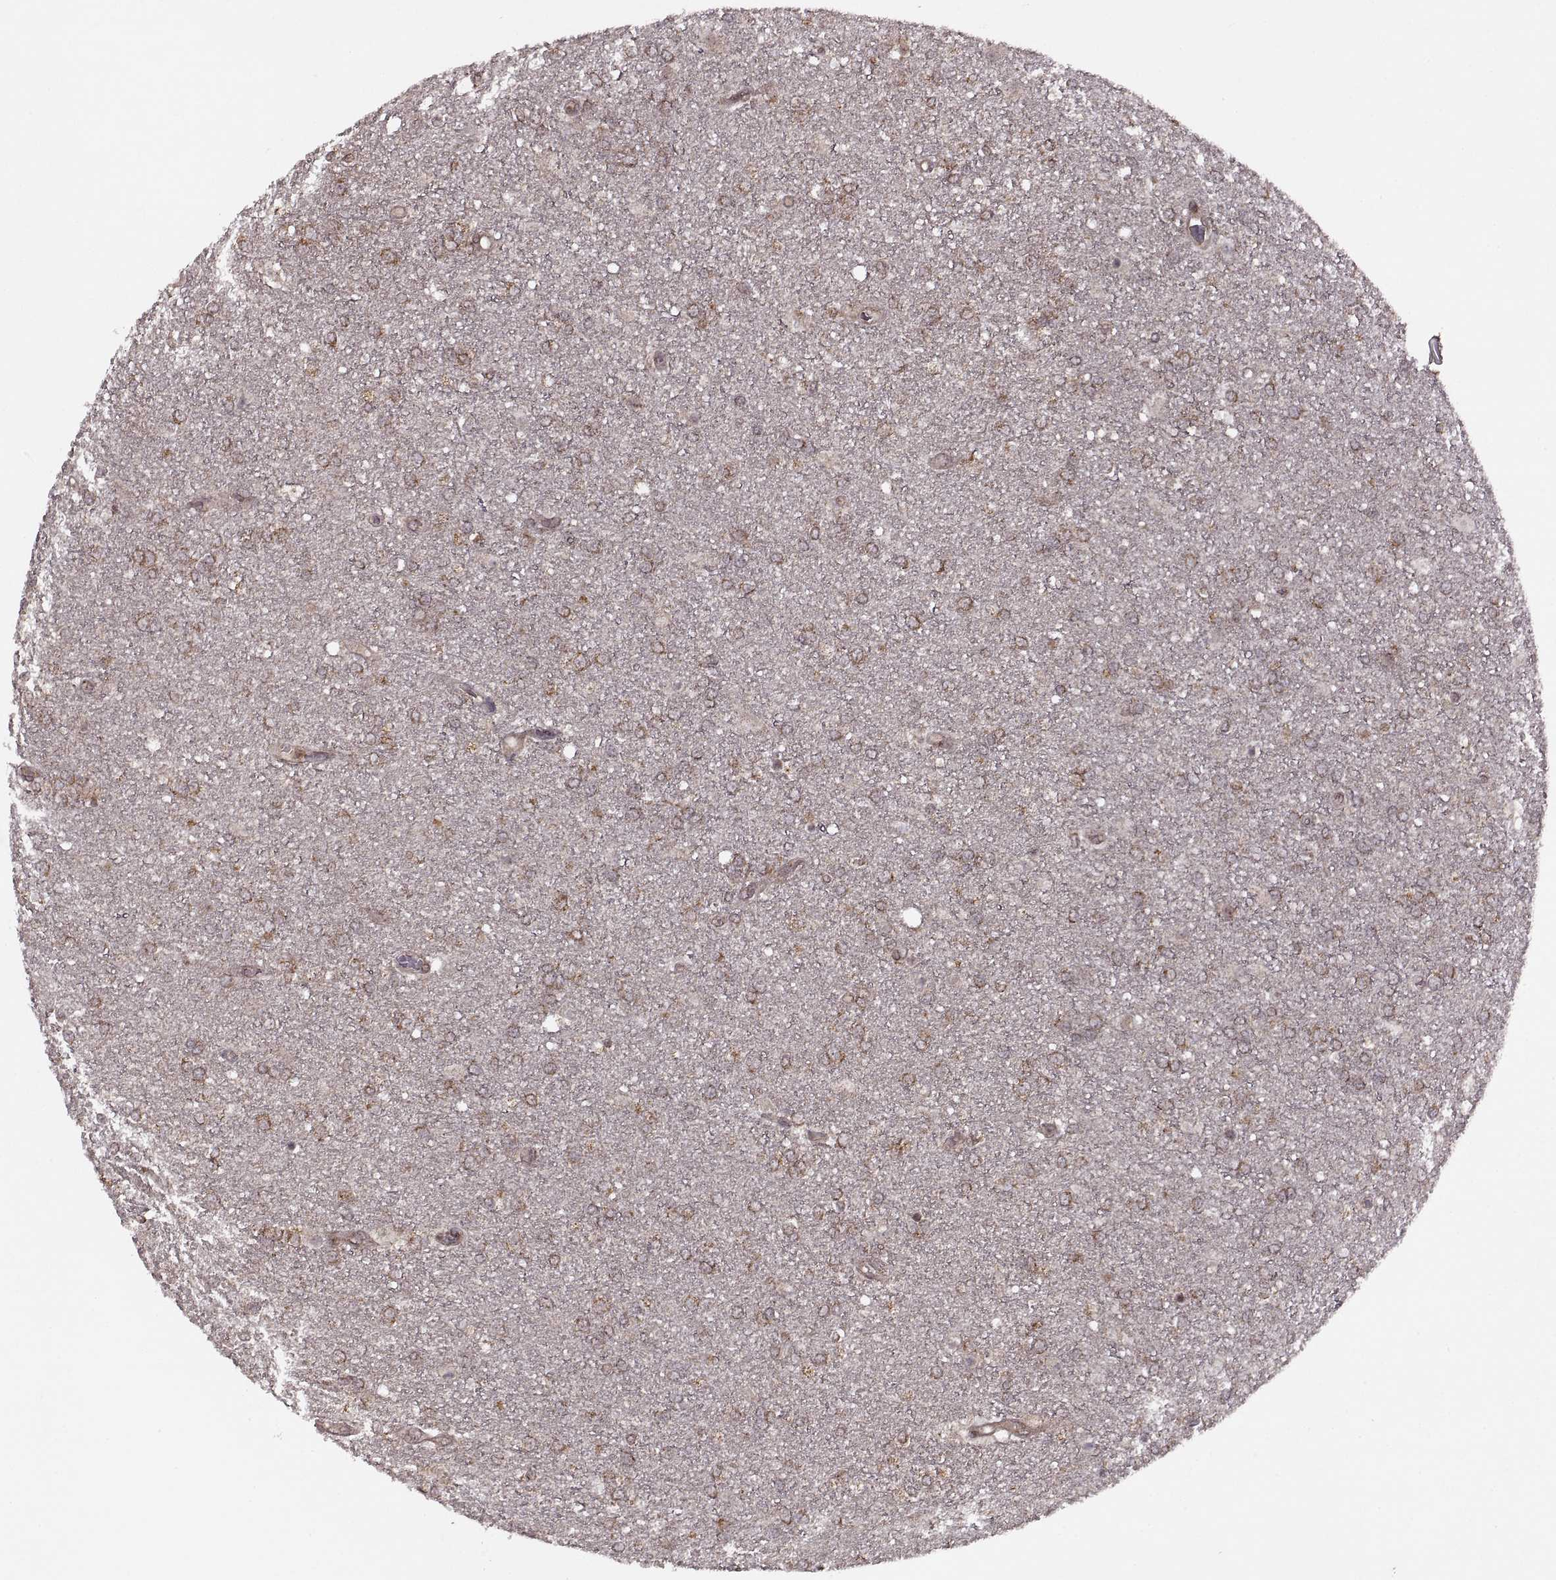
{"staining": {"intensity": "weak", "quantity": ">75%", "location": "cytoplasmic/membranous"}, "tissue": "glioma", "cell_type": "Tumor cells", "image_type": "cancer", "snomed": [{"axis": "morphology", "description": "Glioma, malignant, High grade"}, {"axis": "topography", "description": "Brain"}], "caption": "Tumor cells reveal low levels of weak cytoplasmic/membranous positivity in approximately >75% of cells in glioma. The protein is shown in brown color, while the nuclei are stained blue.", "gene": "PTOV1", "patient": {"sex": "female", "age": 61}}